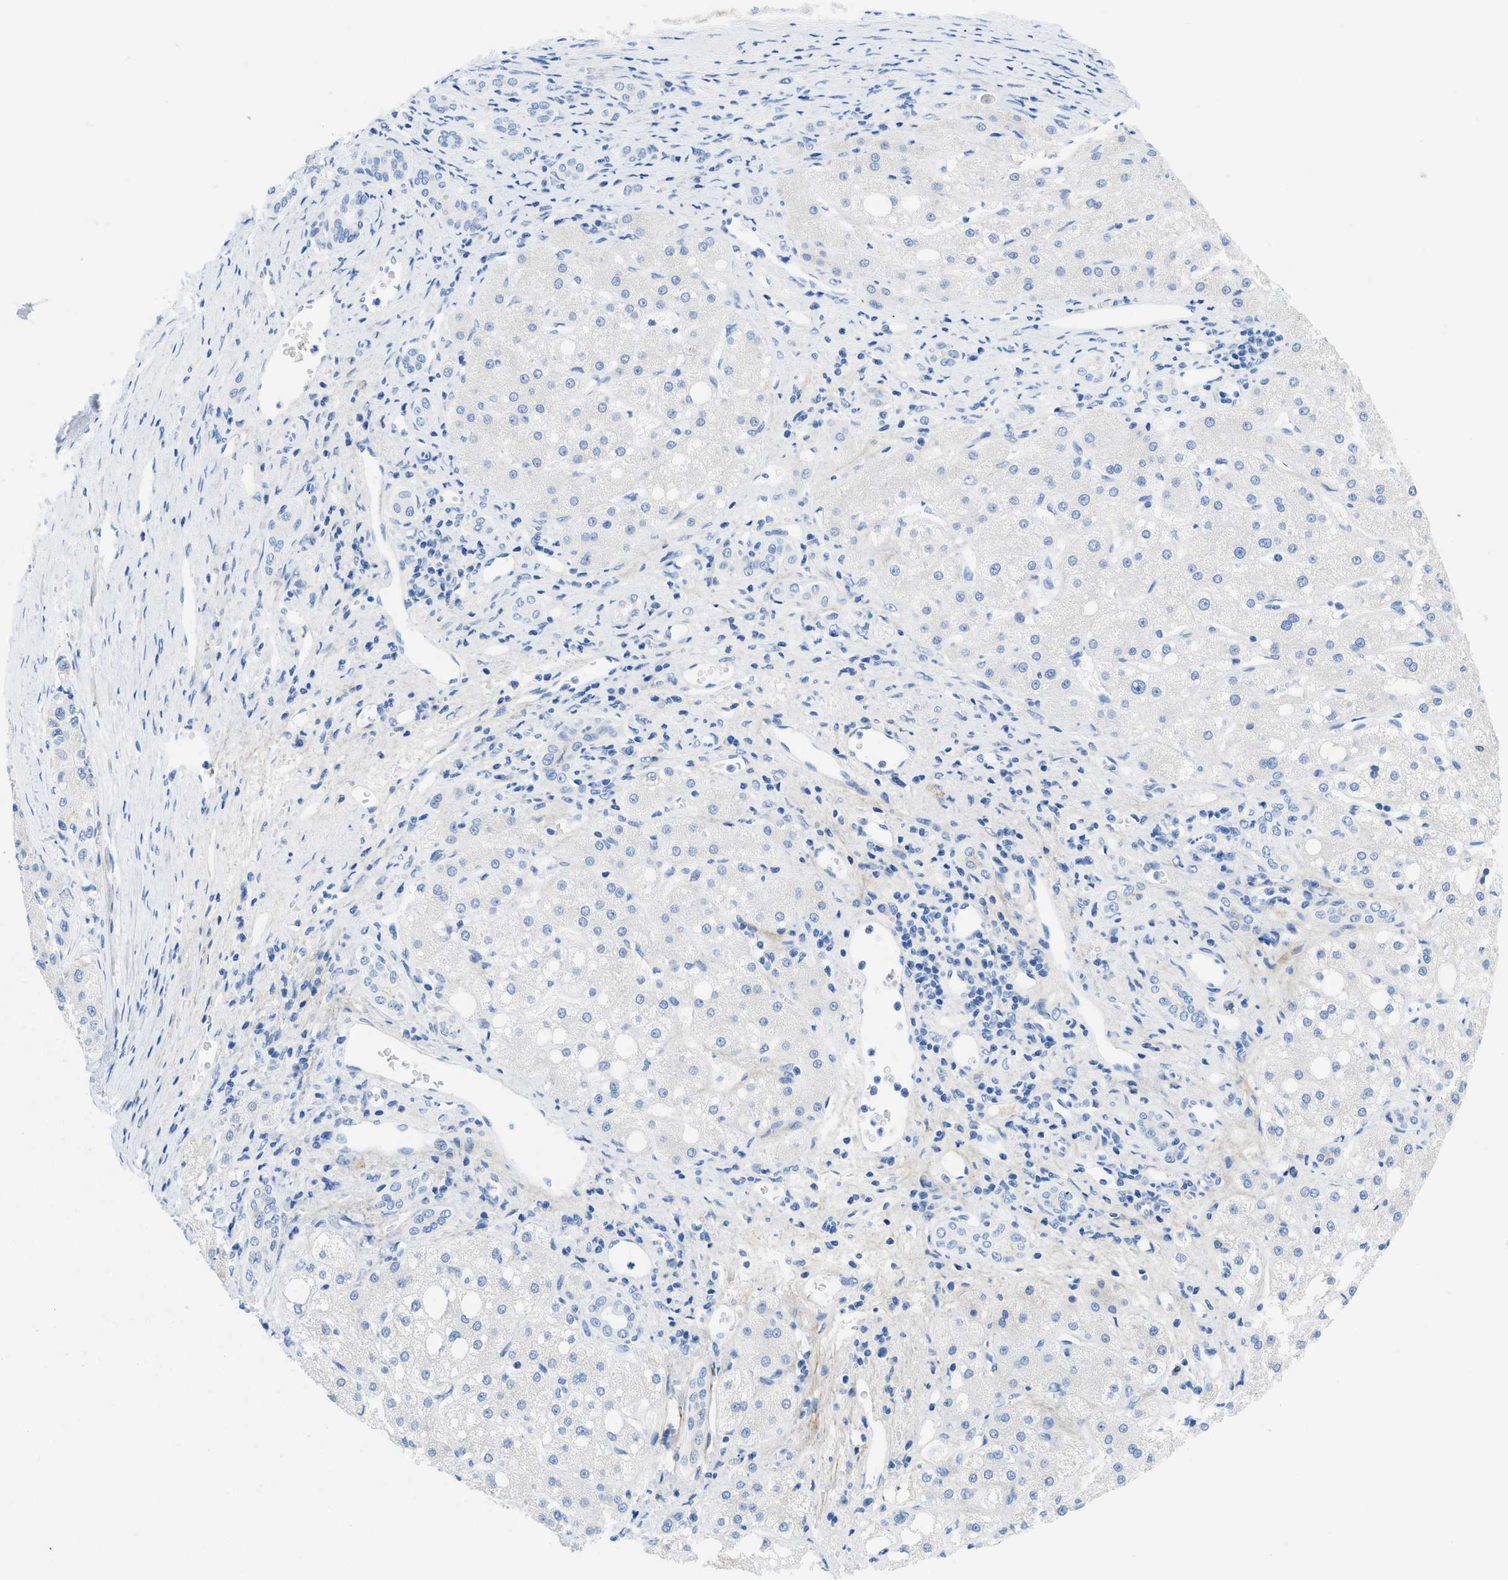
{"staining": {"intensity": "negative", "quantity": "none", "location": "none"}, "tissue": "liver cancer", "cell_type": "Tumor cells", "image_type": "cancer", "snomed": [{"axis": "morphology", "description": "Carcinoma, Hepatocellular, NOS"}, {"axis": "topography", "description": "Liver"}], "caption": "IHC of liver hepatocellular carcinoma demonstrates no expression in tumor cells. The staining was performed using DAB to visualize the protein expression in brown, while the nuclei were stained in blue with hematoxylin (Magnification: 20x).", "gene": "COL3A1", "patient": {"sex": "male", "age": 80}}